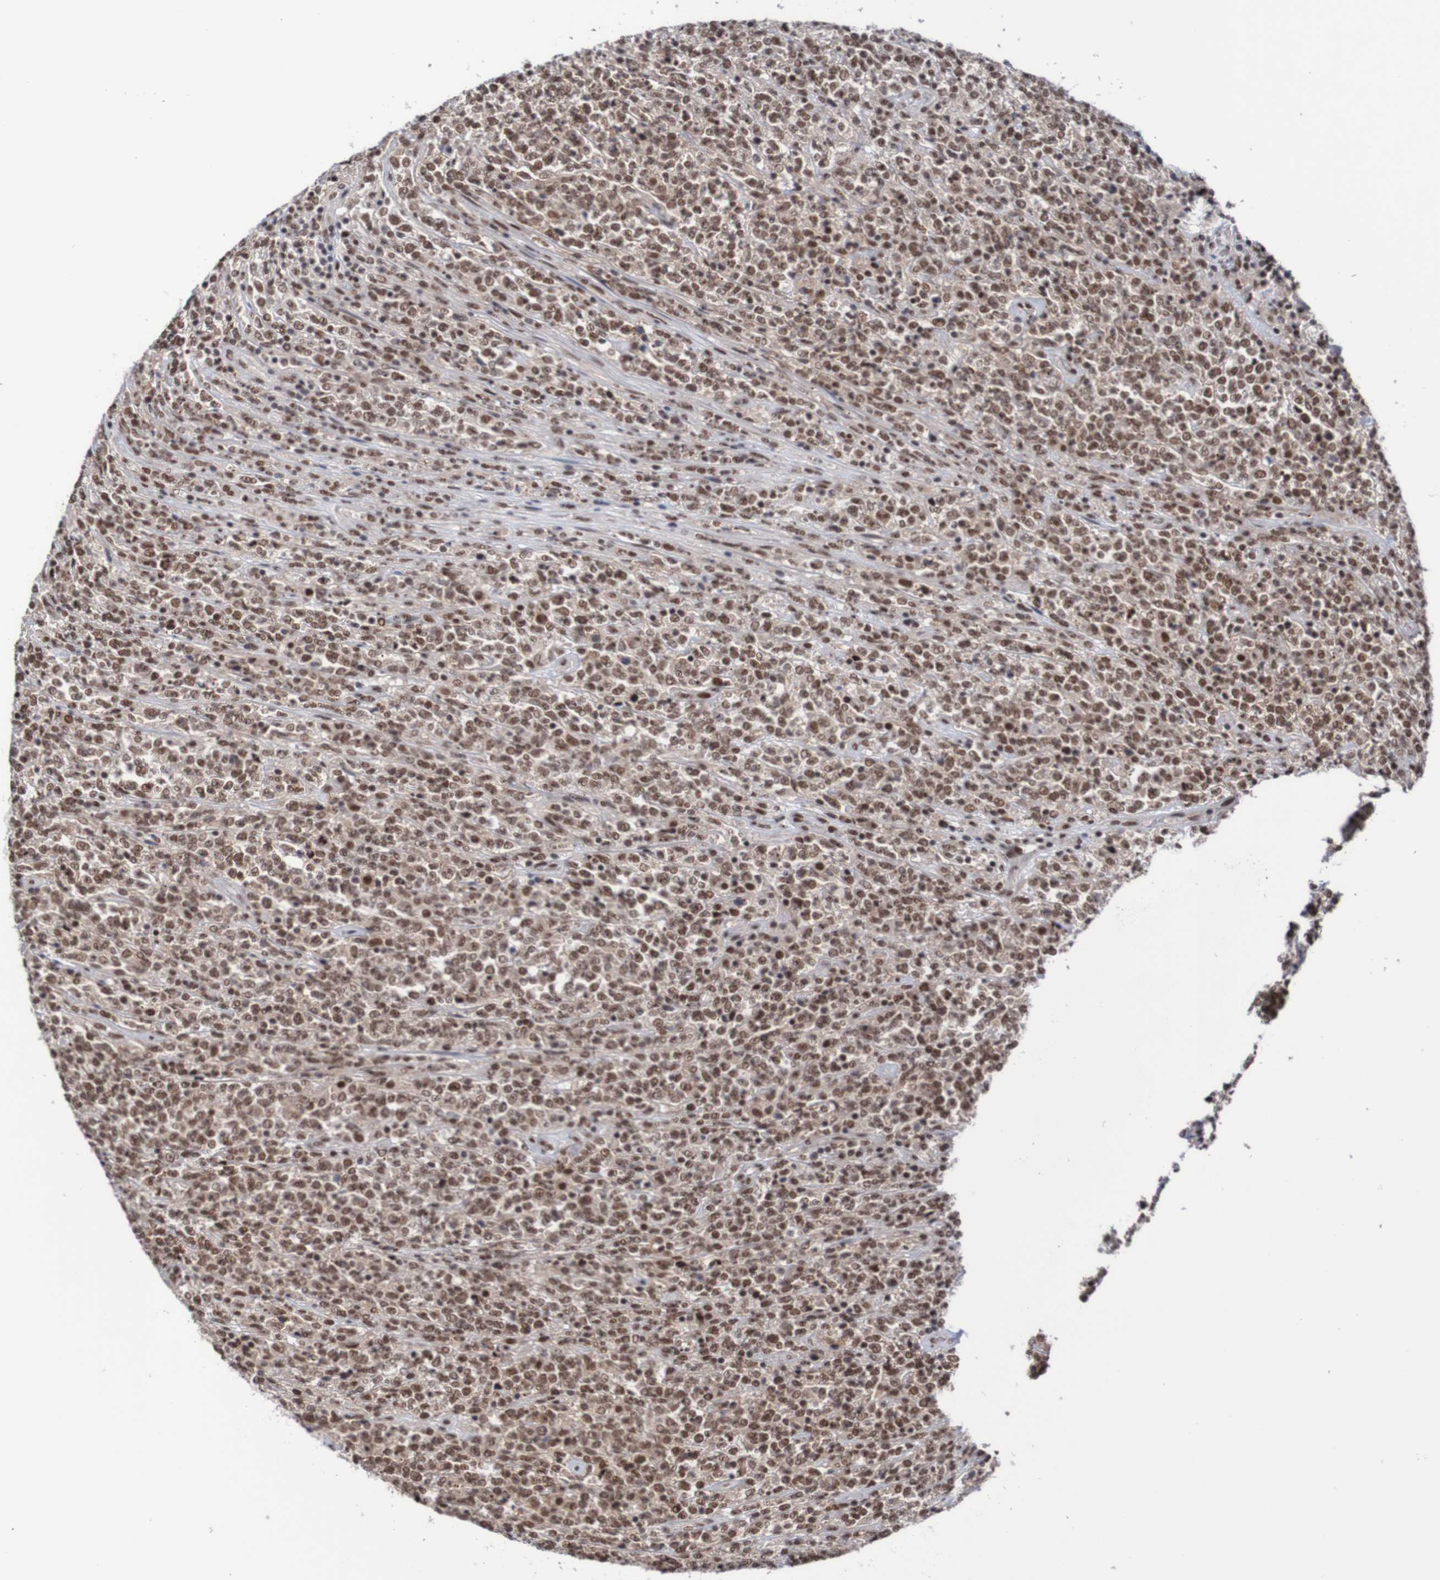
{"staining": {"intensity": "moderate", "quantity": ">75%", "location": "nuclear"}, "tissue": "lymphoma", "cell_type": "Tumor cells", "image_type": "cancer", "snomed": [{"axis": "morphology", "description": "Malignant lymphoma, non-Hodgkin's type, High grade"}, {"axis": "topography", "description": "Soft tissue"}], "caption": "High-power microscopy captured an immunohistochemistry (IHC) histopathology image of high-grade malignant lymphoma, non-Hodgkin's type, revealing moderate nuclear expression in approximately >75% of tumor cells.", "gene": "CDC5L", "patient": {"sex": "male", "age": 18}}